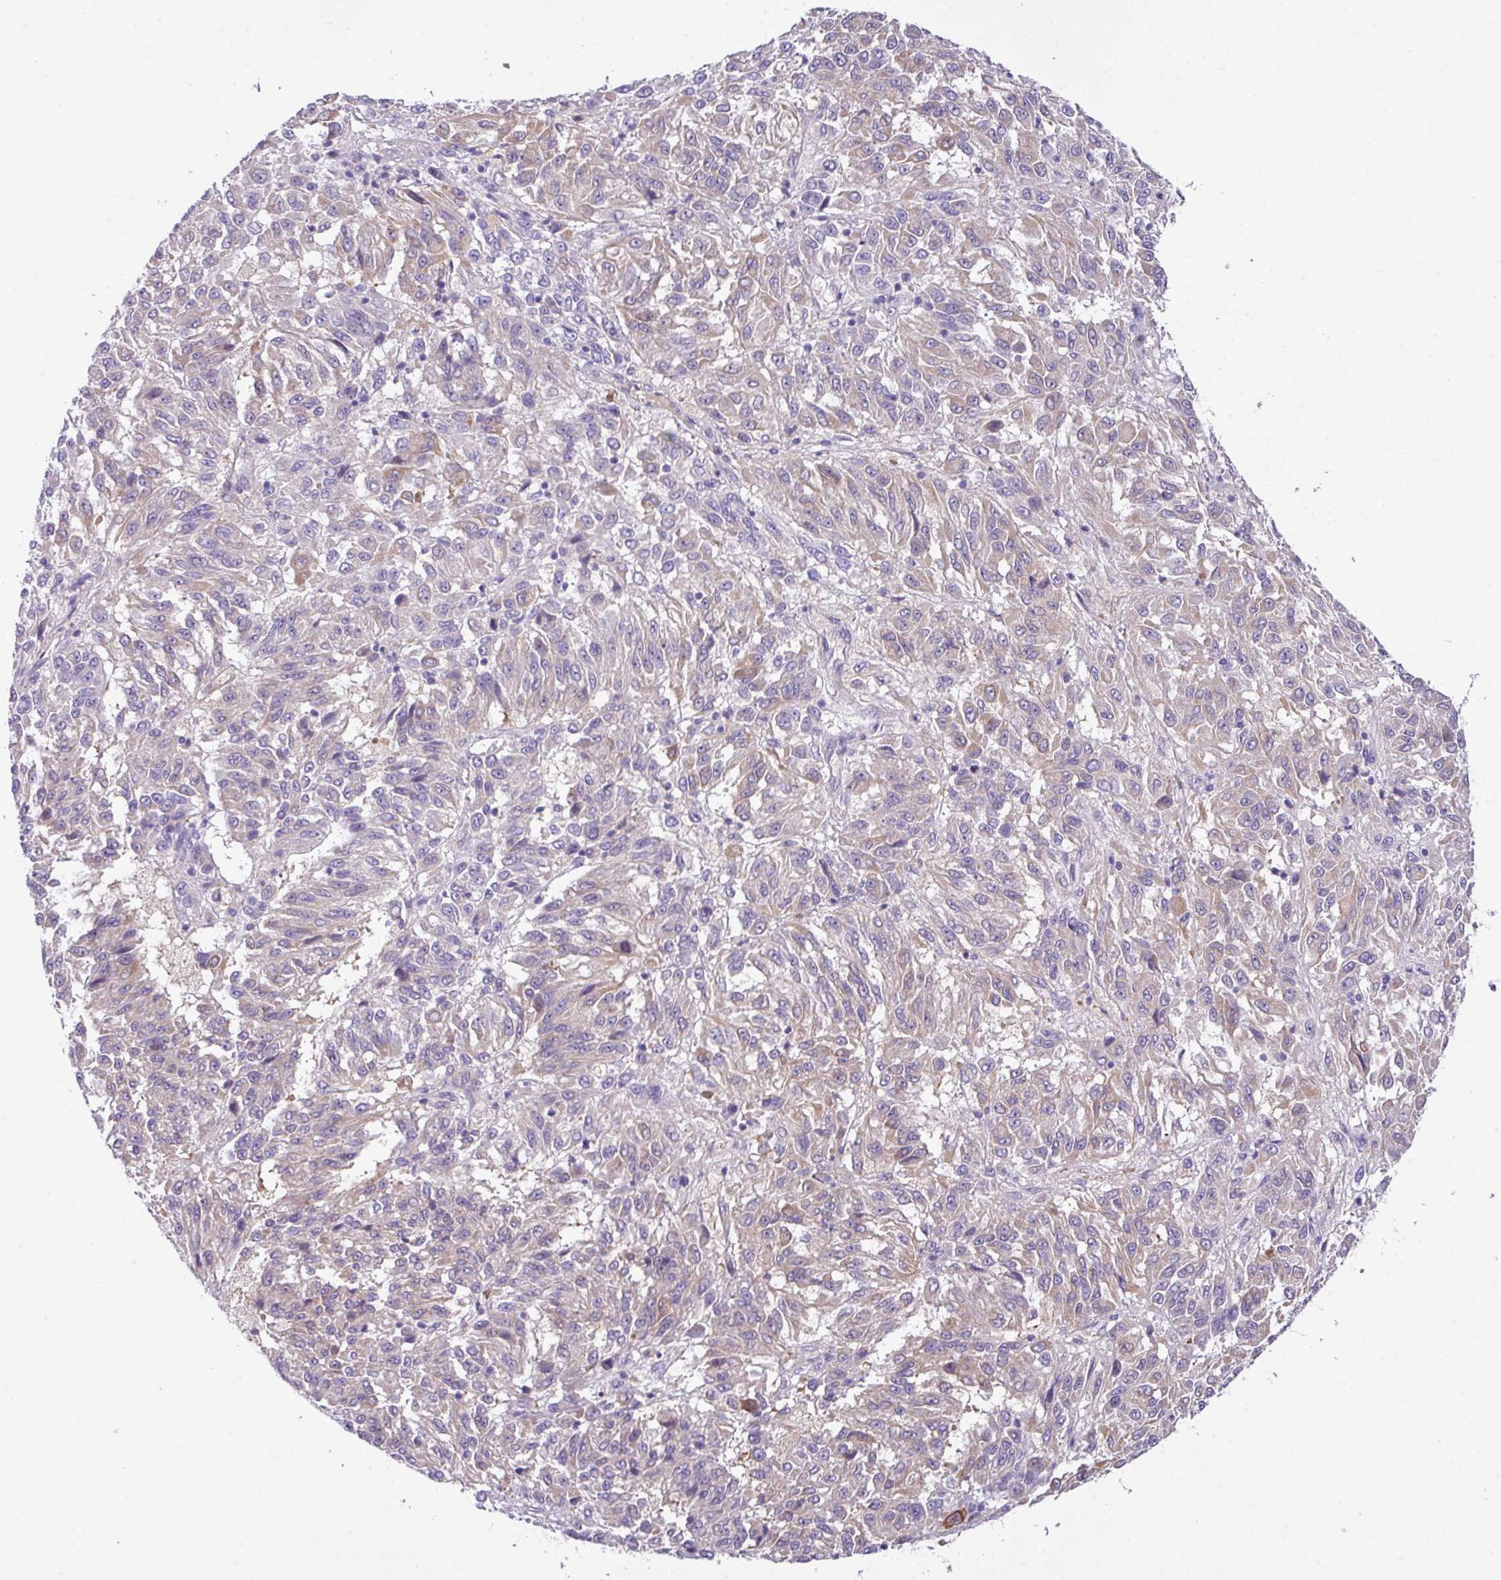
{"staining": {"intensity": "weak", "quantity": "25%-75%", "location": "cytoplasmic/membranous"}, "tissue": "melanoma", "cell_type": "Tumor cells", "image_type": "cancer", "snomed": [{"axis": "morphology", "description": "Malignant melanoma, Metastatic site"}, {"axis": "topography", "description": "Lung"}], "caption": "Immunohistochemistry (IHC) histopathology image of human malignant melanoma (metastatic site) stained for a protein (brown), which displays low levels of weak cytoplasmic/membranous staining in about 25%-75% of tumor cells.", "gene": "DNAL1", "patient": {"sex": "male", "age": 64}}